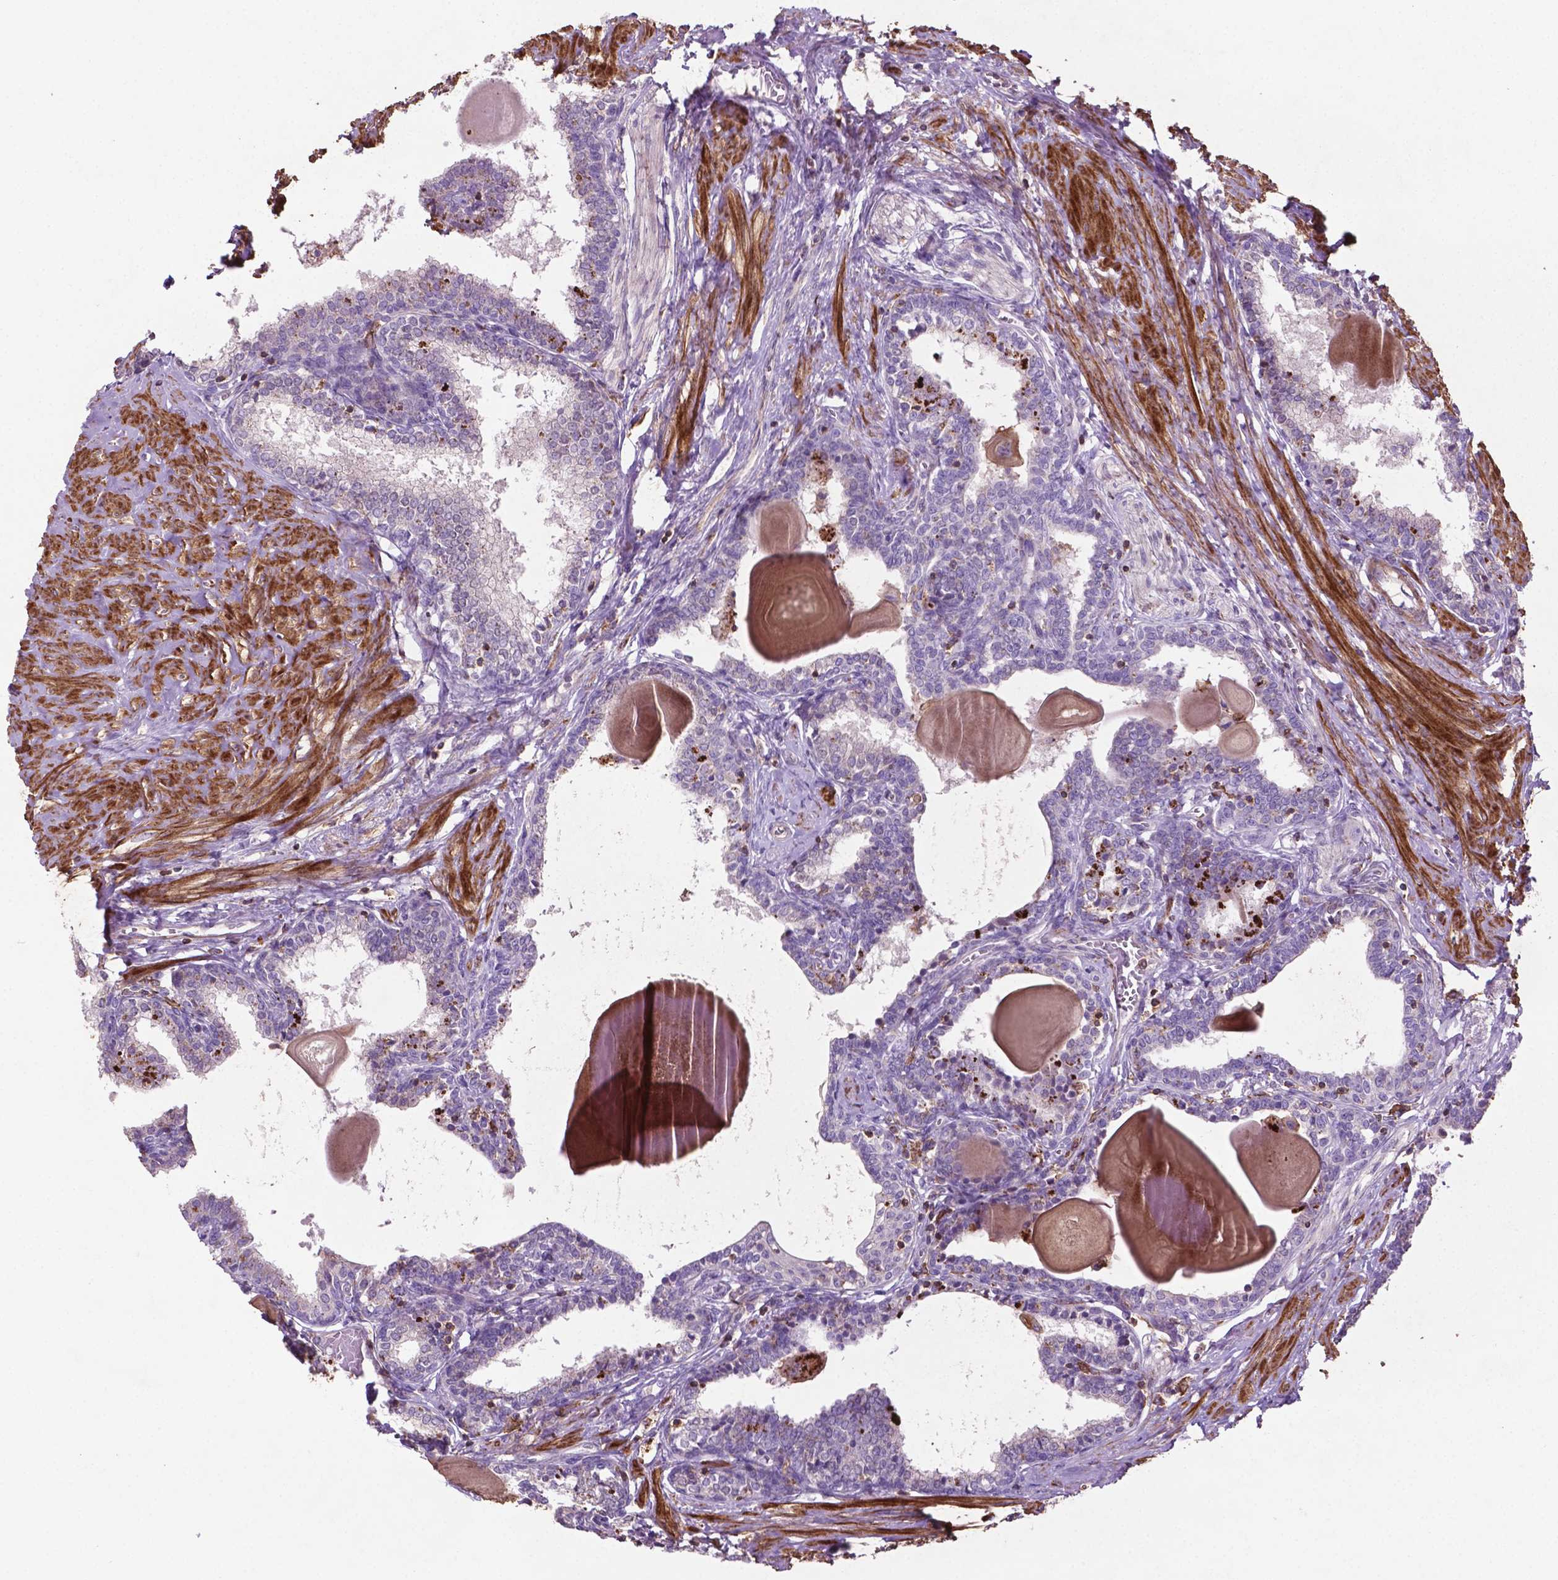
{"staining": {"intensity": "negative", "quantity": "none", "location": "none"}, "tissue": "prostate", "cell_type": "Glandular cells", "image_type": "normal", "snomed": [{"axis": "morphology", "description": "Normal tissue, NOS"}, {"axis": "topography", "description": "Prostate"}], "caption": "IHC of unremarkable prostate reveals no staining in glandular cells.", "gene": "BMP4", "patient": {"sex": "male", "age": 55}}